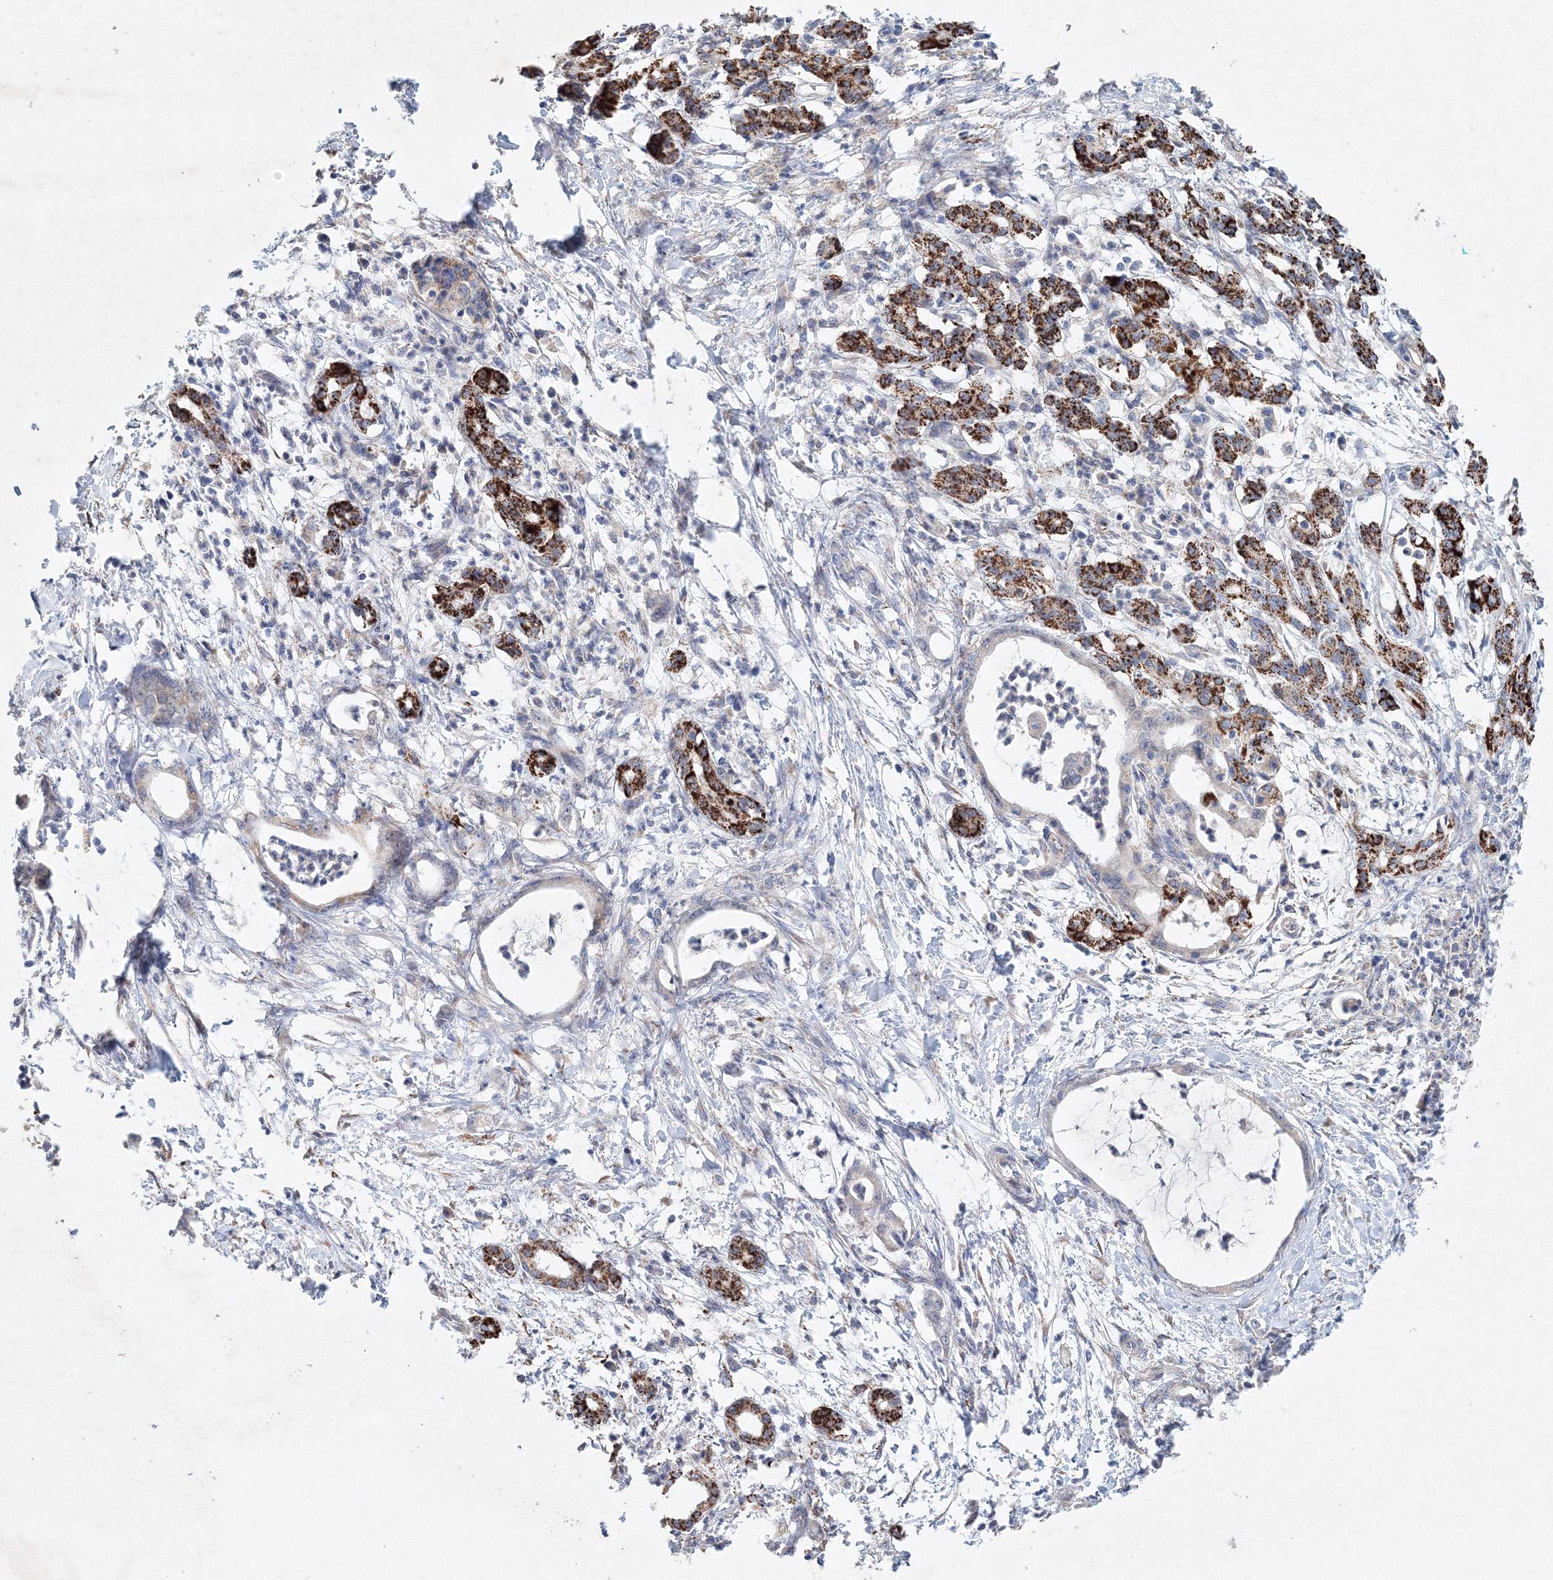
{"staining": {"intensity": "strong", "quantity": ">75%", "location": "cytoplasmic/membranous"}, "tissue": "pancreatic cancer", "cell_type": "Tumor cells", "image_type": "cancer", "snomed": [{"axis": "morphology", "description": "Adenocarcinoma, NOS"}, {"axis": "topography", "description": "Pancreas"}], "caption": "Strong cytoplasmic/membranous expression for a protein is present in approximately >75% of tumor cells of pancreatic adenocarcinoma using IHC.", "gene": "WDR49", "patient": {"sex": "female", "age": 55}}